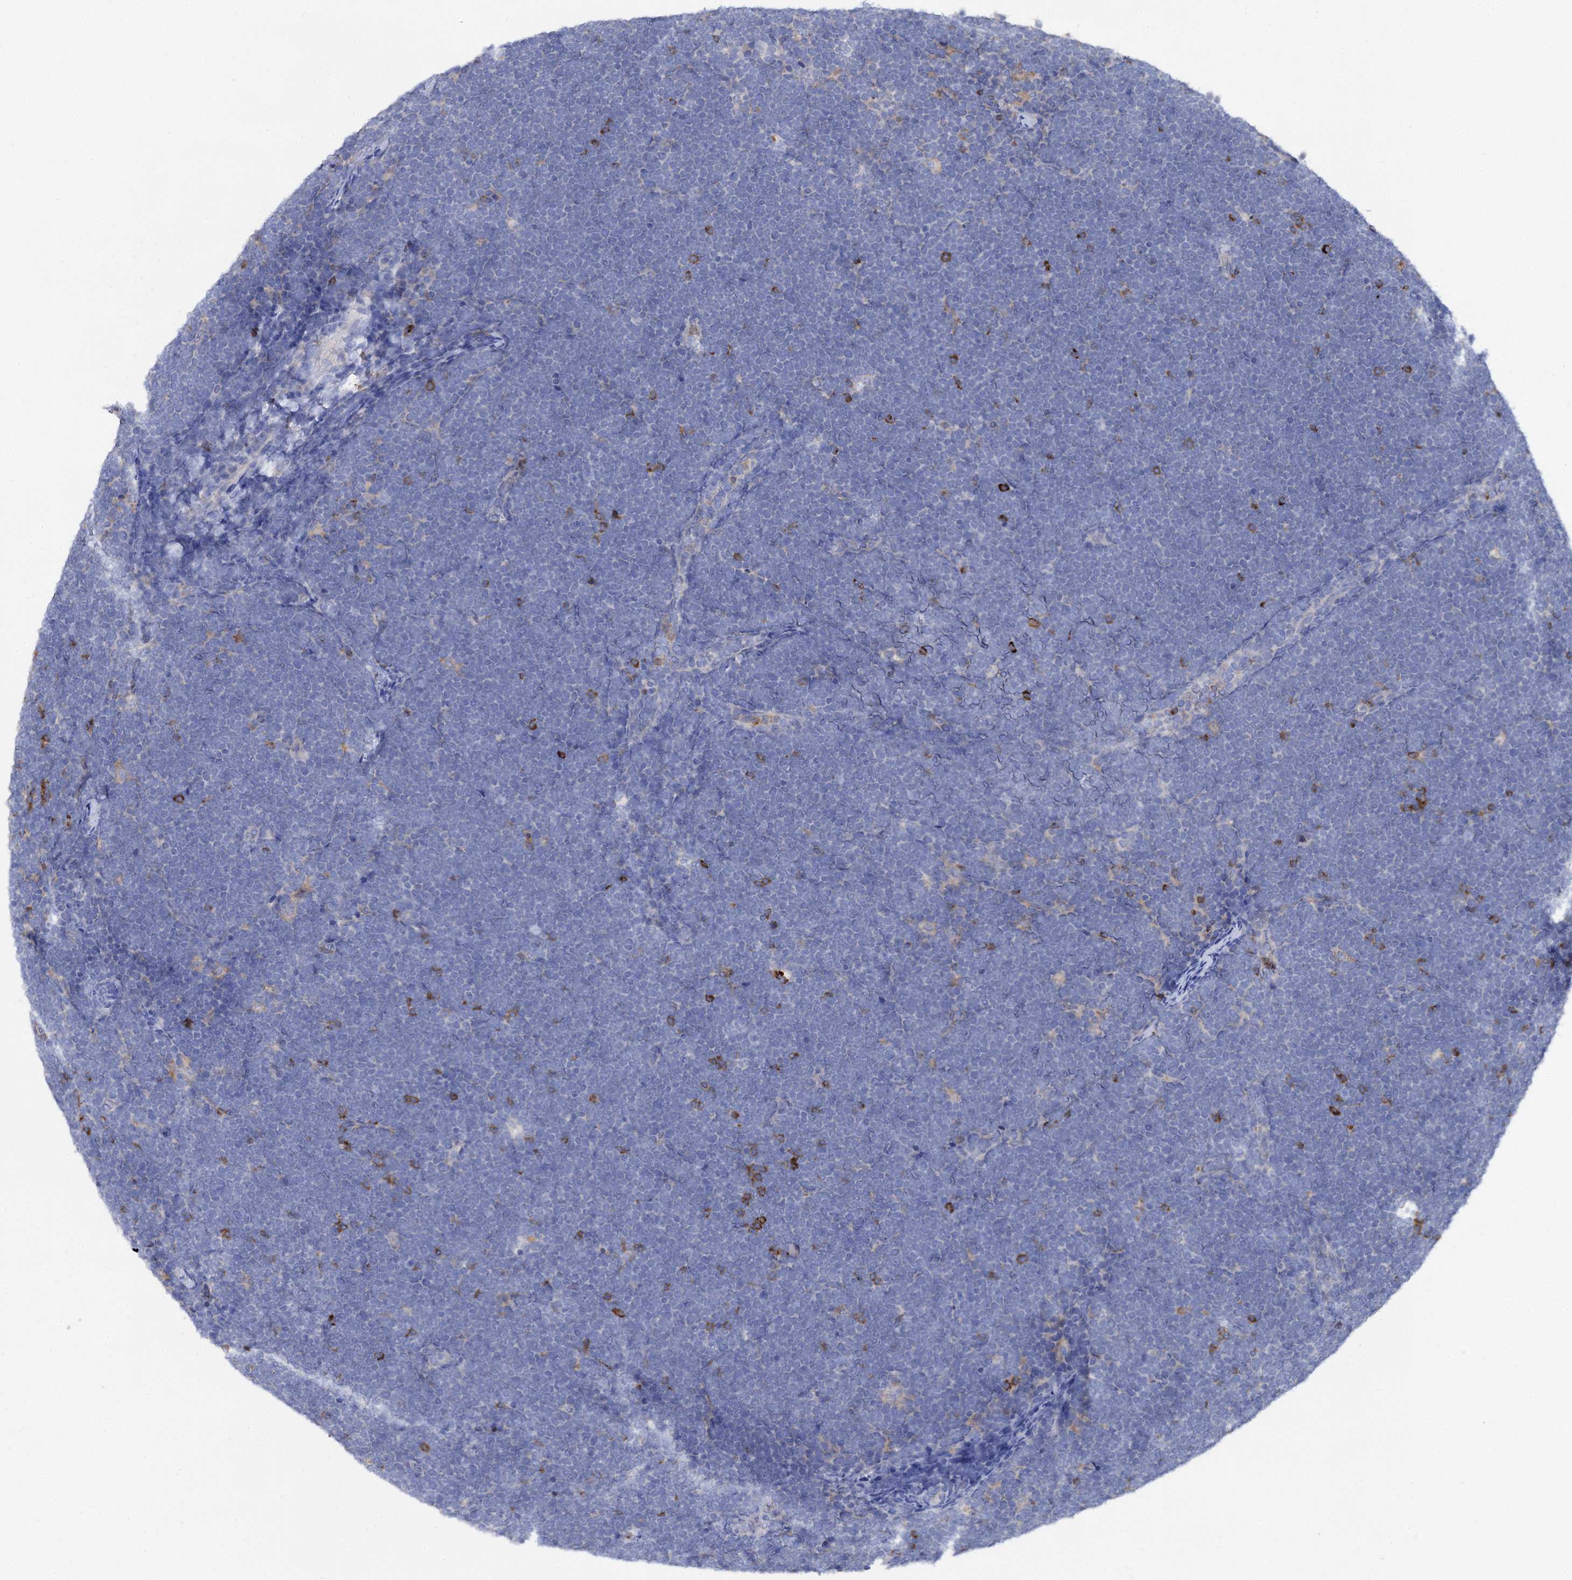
{"staining": {"intensity": "negative", "quantity": "none", "location": "none"}, "tissue": "lymphoma", "cell_type": "Tumor cells", "image_type": "cancer", "snomed": [{"axis": "morphology", "description": "Malignant lymphoma, non-Hodgkin's type, High grade"}, {"axis": "topography", "description": "Lymph node"}], "caption": "The IHC image has no significant positivity in tumor cells of malignant lymphoma, non-Hodgkin's type (high-grade) tissue.", "gene": "HVCN1", "patient": {"sex": "male", "age": 13}}